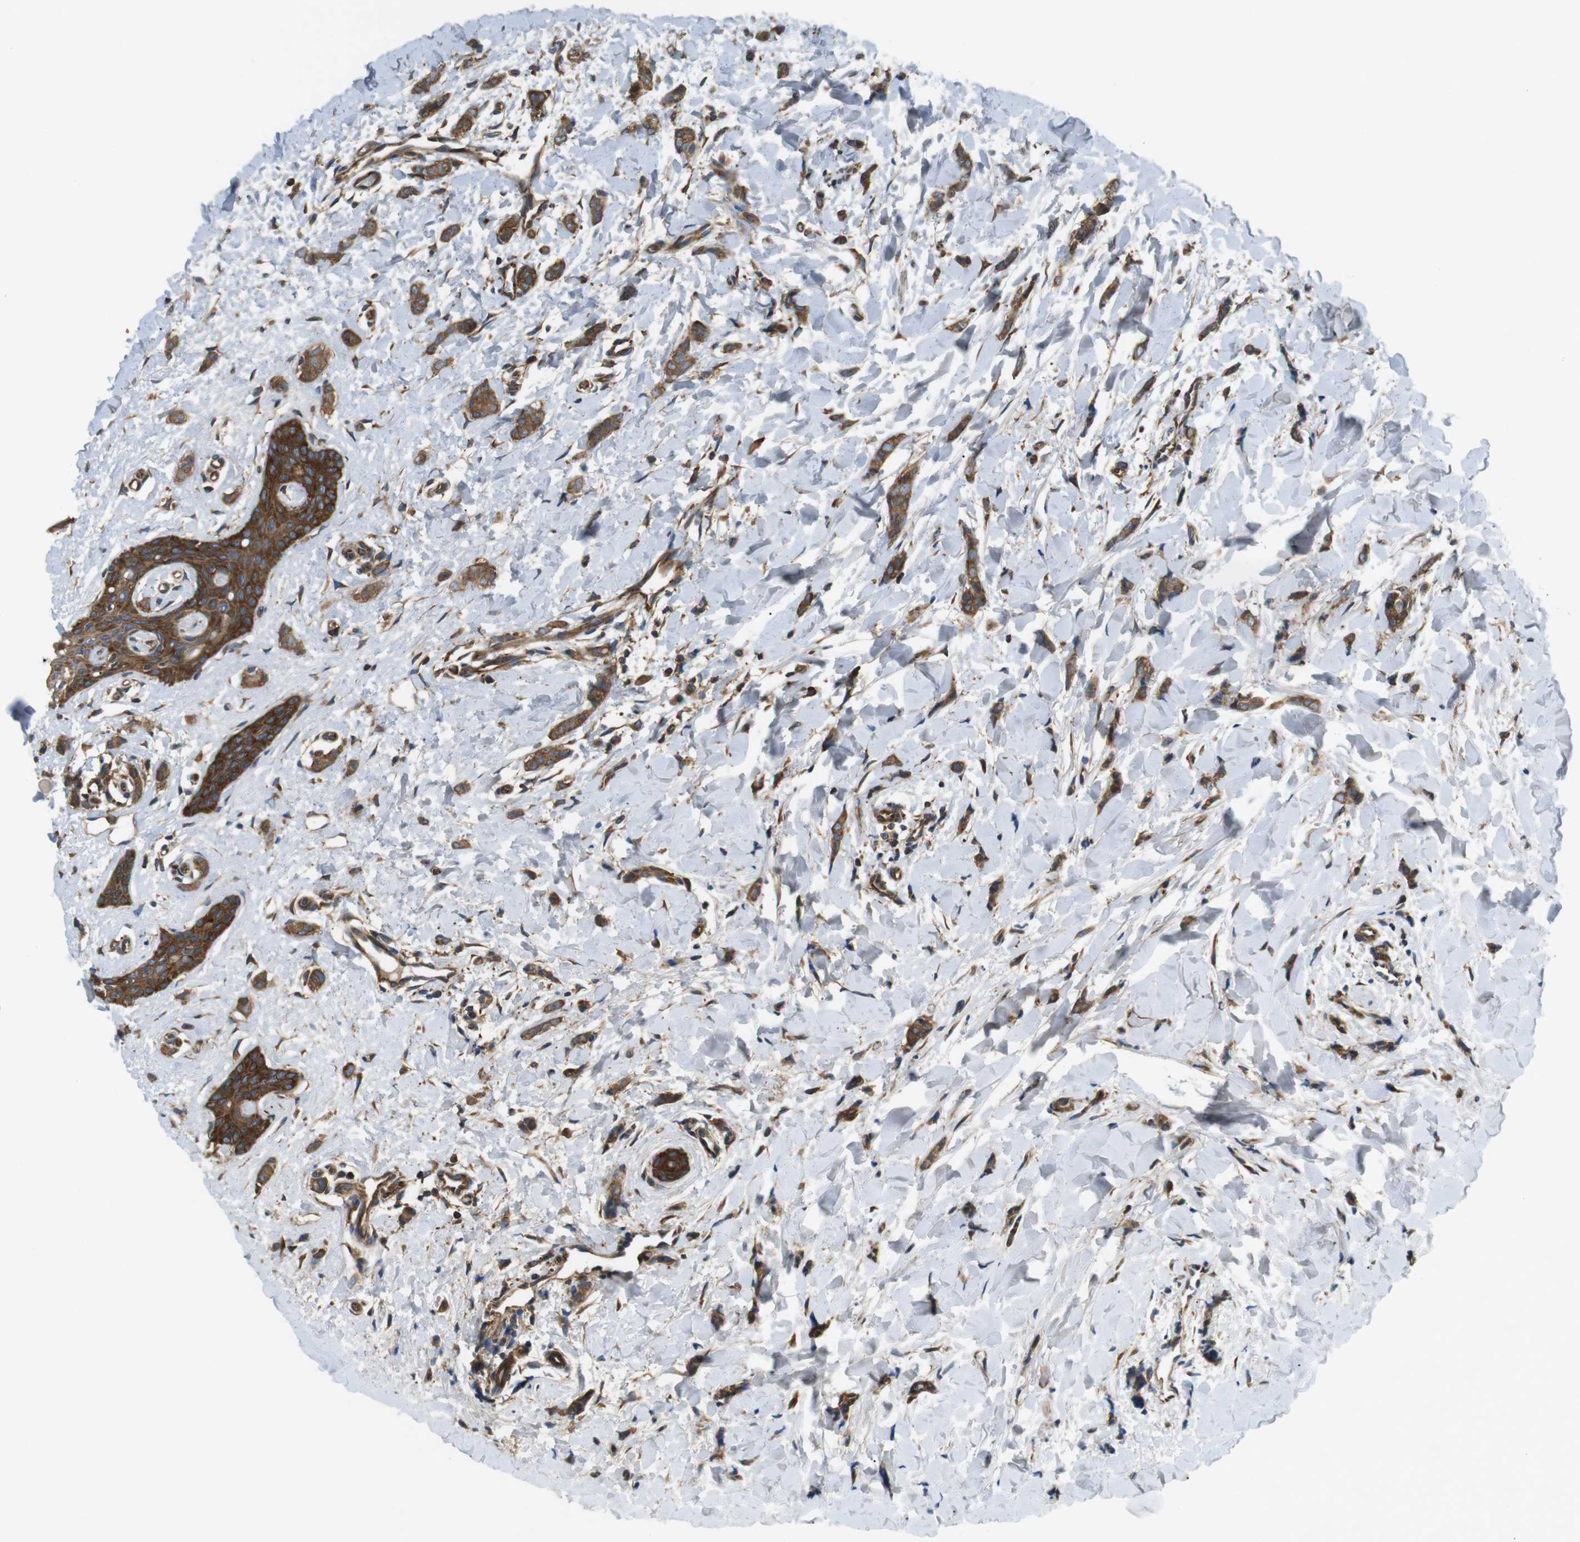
{"staining": {"intensity": "strong", "quantity": ">75%", "location": "cytoplasmic/membranous"}, "tissue": "breast cancer", "cell_type": "Tumor cells", "image_type": "cancer", "snomed": [{"axis": "morphology", "description": "Lobular carcinoma"}, {"axis": "topography", "description": "Skin"}, {"axis": "topography", "description": "Breast"}], "caption": "Immunohistochemical staining of breast cancer (lobular carcinoma) exhibits high levels of strong cytoplasmic/membranous expression in approximately >75% of tumor cells.", "gene": "TSC1", "patient": {"sex": "female", "age": 46}}